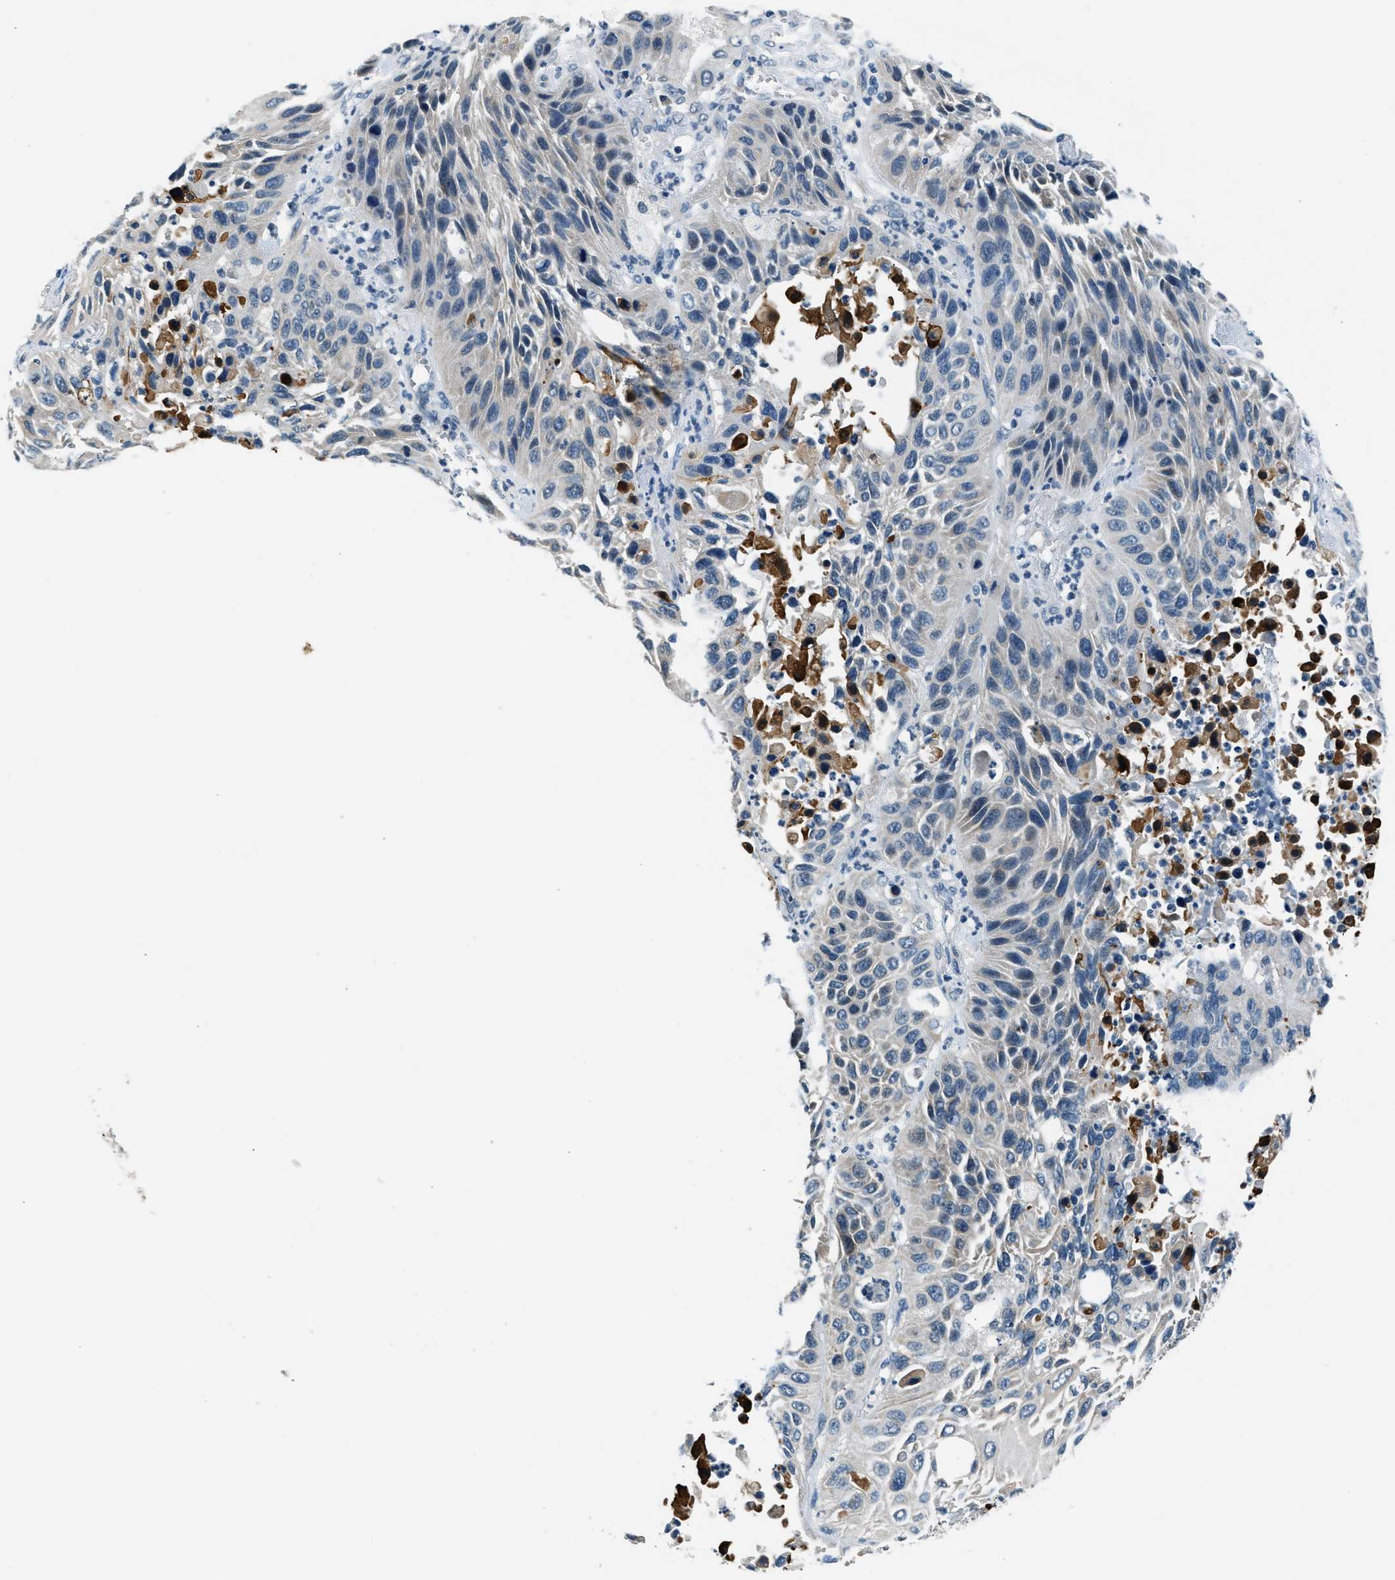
{"staining": {"intensity": "weak", "quantity": "<25%", "location": "cytoplasmic/membranous"}, "tissue": "lung cancer", "cell_type": "Tumor cells", "image_type": "cancer", "snomed": [{"axis": "morphology", "description": "Squamous cell carcinoma, NOS"}, {"axis": "topography", "description": "Lung"}], "caption": "There is no significant positivity in tumor cells of squamous cell carcinoma (lung).", "gene": "NME8", "patient": {"sex": "female", "age": 76}}